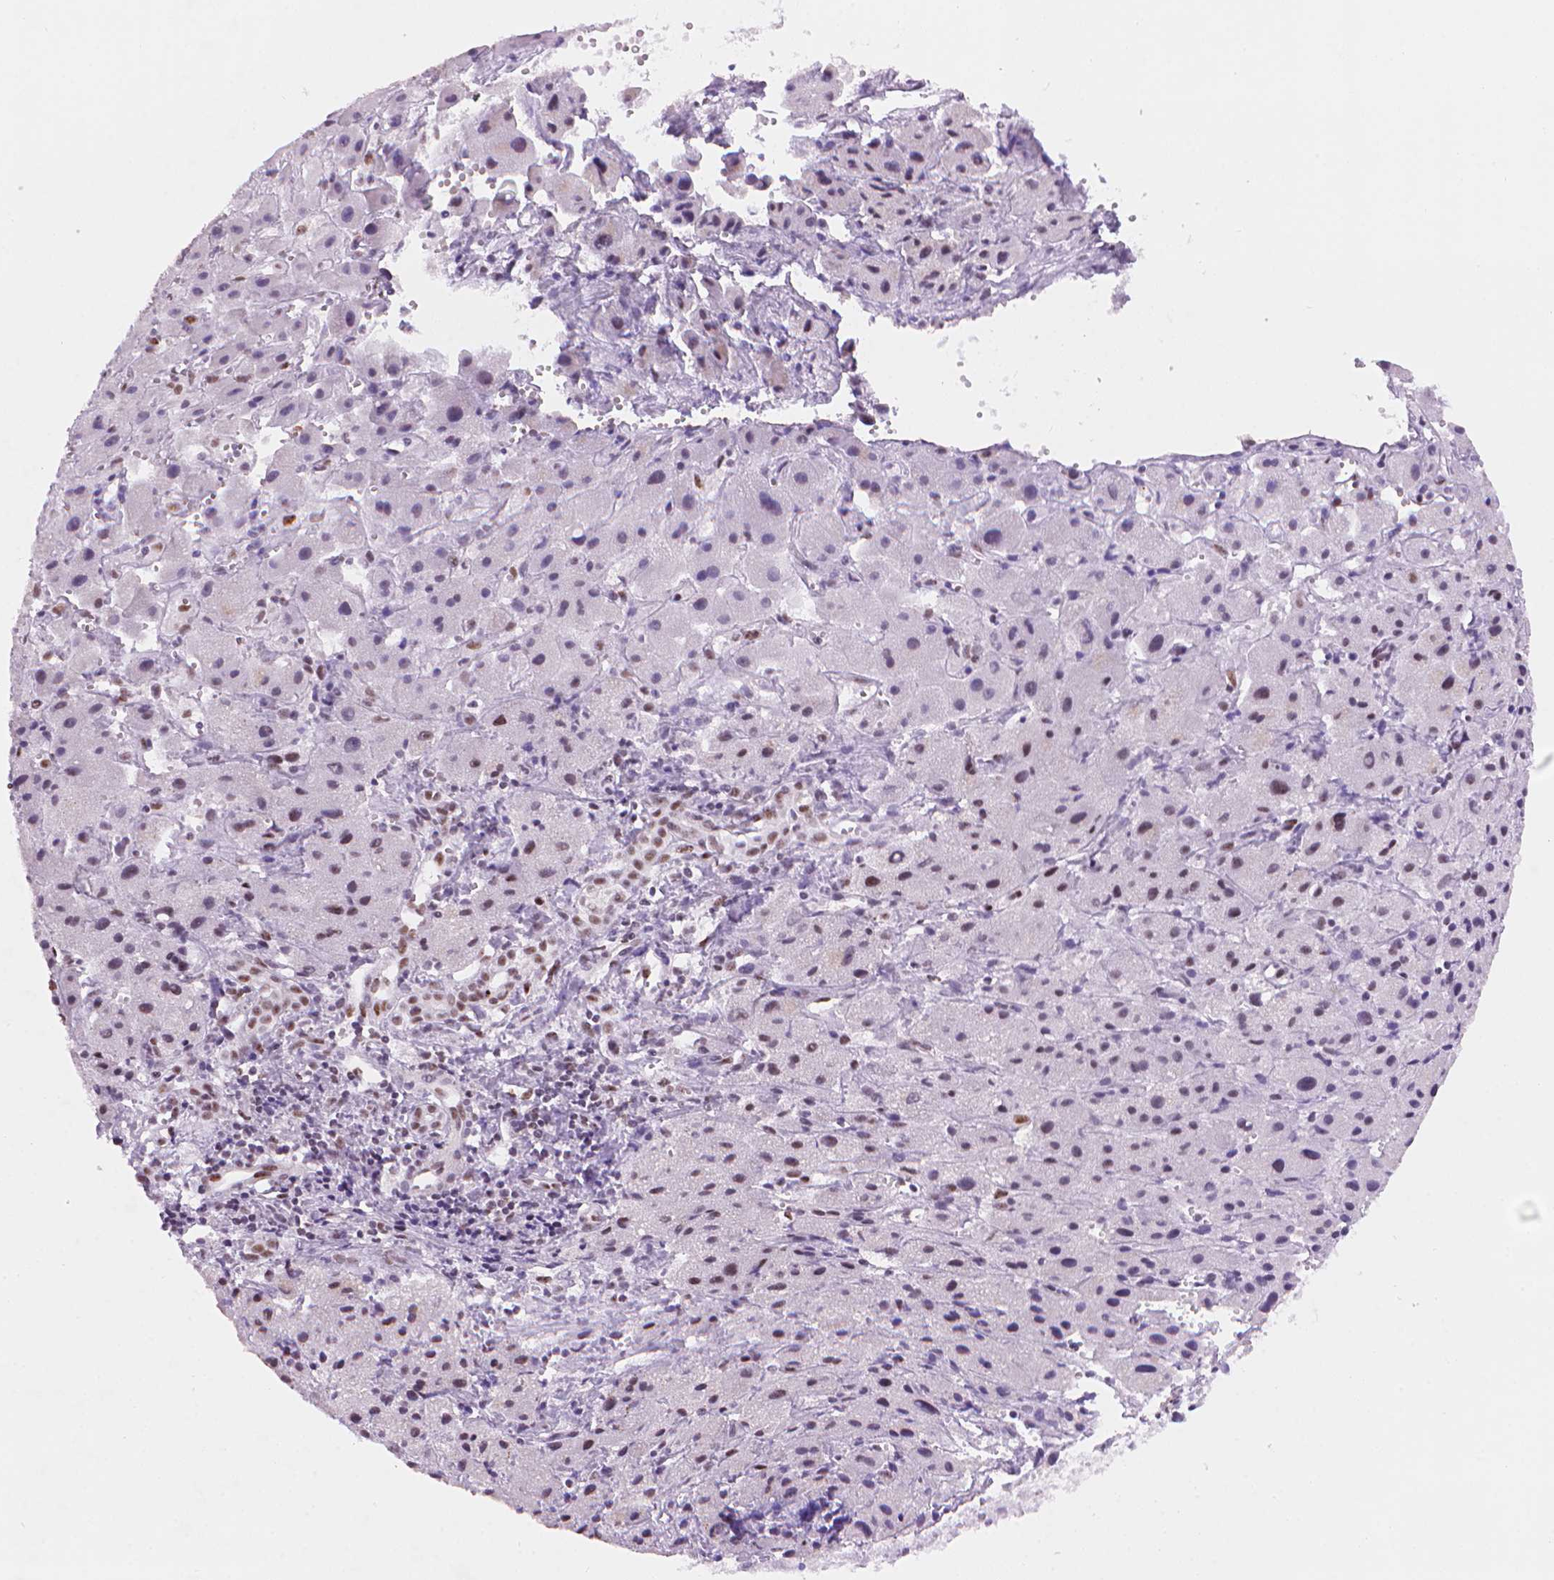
{"staining": {"intensity": "moderate", "quantity": "<25%", "location": "nuclear"}, "tissue": "liver cancer", "cell_type": "Tumor cells", "image_type": "cancer", "snomed": [{"axis": "morphology", "description": "Cholangiocarcinoma"}, {"axis": "topography", "description": "Liver"}], "caption": "Liver cancer stained for a protein demonstrates moderate nuclear positivity in tumor cells. The staining is performed using DAB (3,3'-diaminobenzidine) brown chromogen to label protein expression. The nuclei are counter-stained blue using hematoxylin.", "gene": "UBN1", "patient": {"sex": "female", "age": 61}}